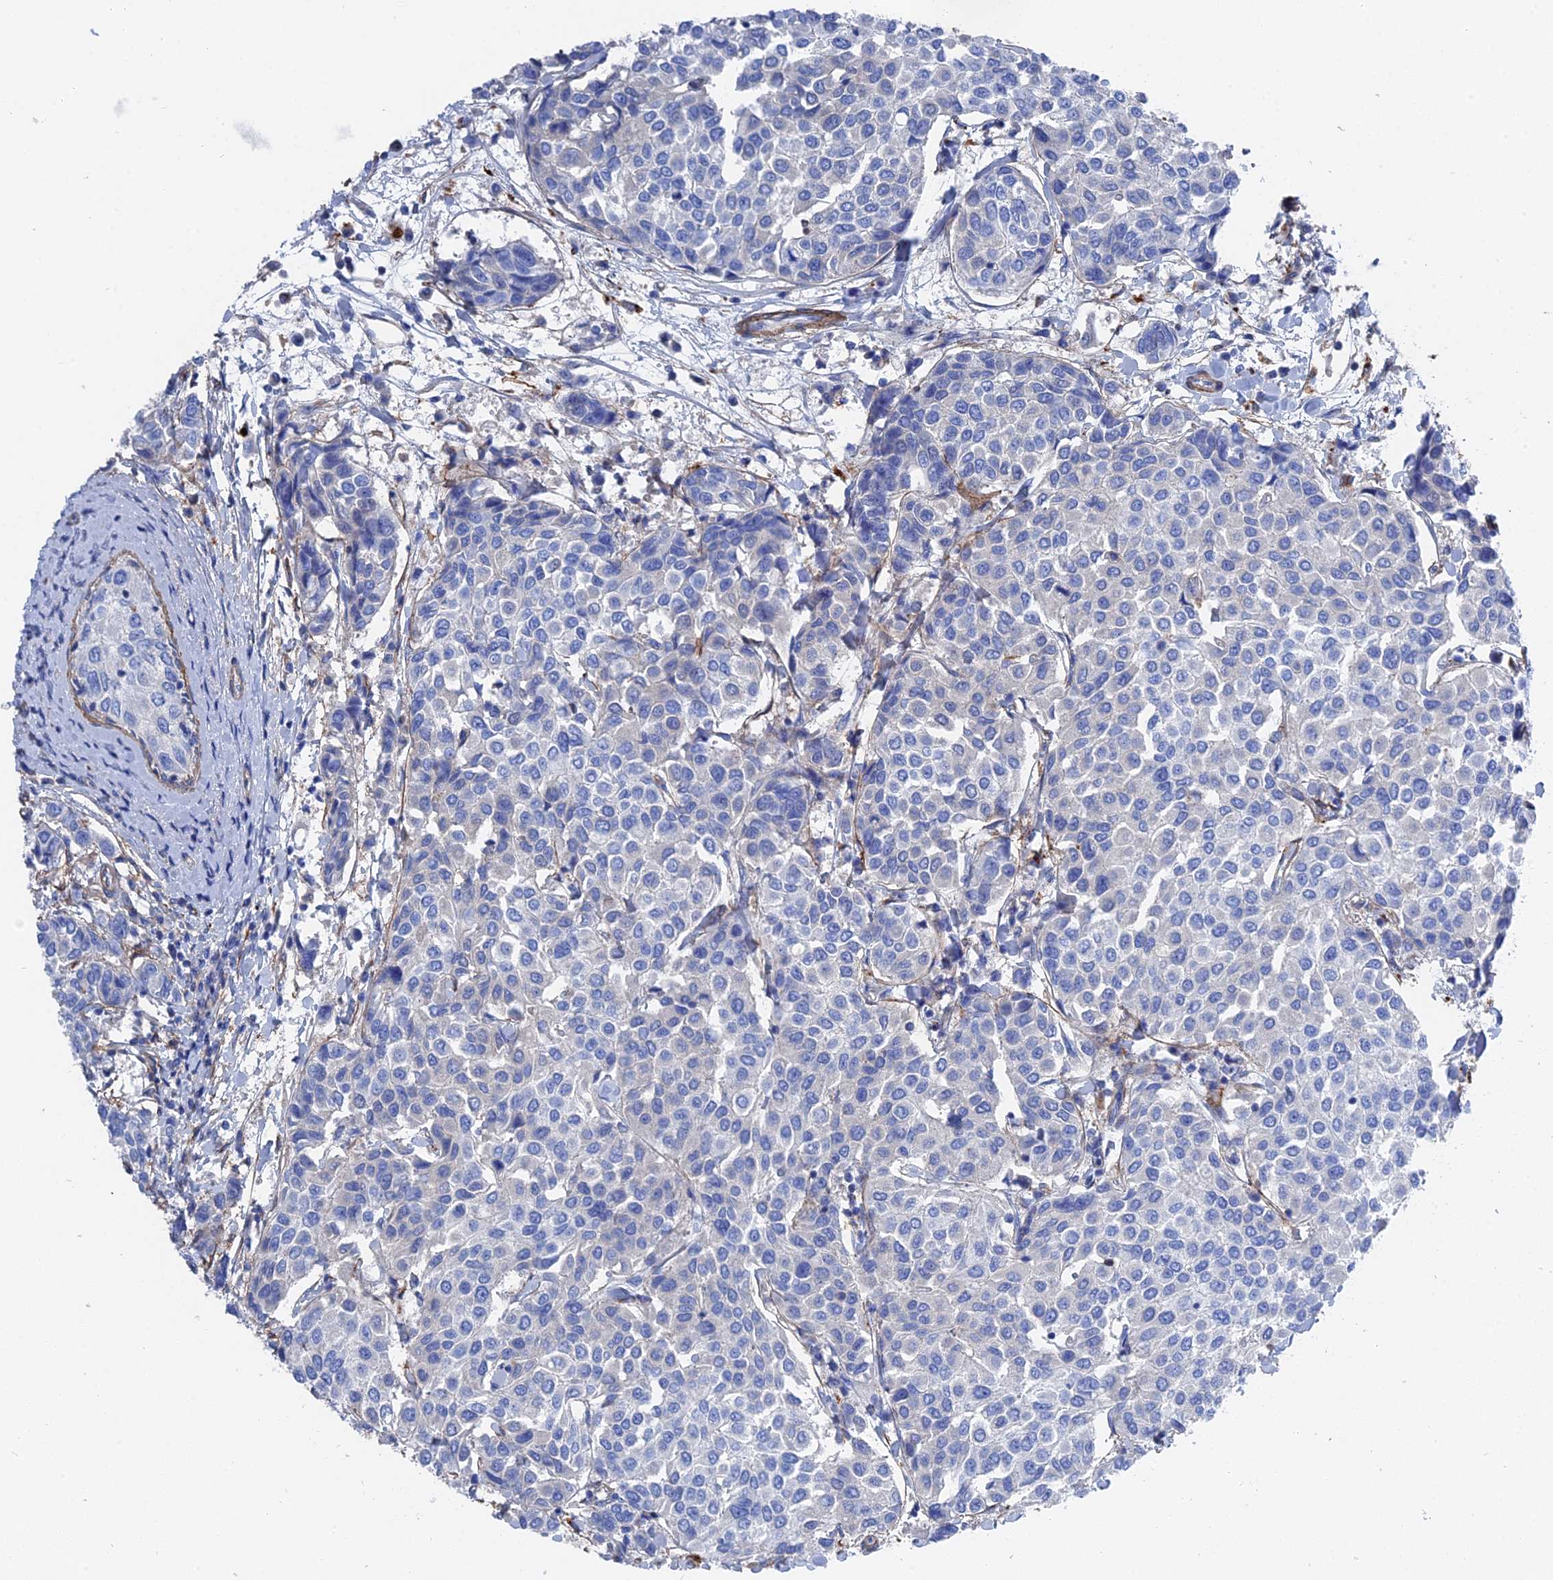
{"staining": {"intensity": "negative", "quantity": "none", "location": "none"}, "tissue": "breast cancer", "cell_type": "Tumor cells", "image_type": "cancer", "snomed": [{"axis": "morphology", "description": "Duct carcinoma"}, {"axis": "topography", "description": "Breast"}], "caption": "IHC of human breast cancer shows no positivity in tumor cells.", "gene": "STRA6", "patient": {"sex": "female", "age": 55}}